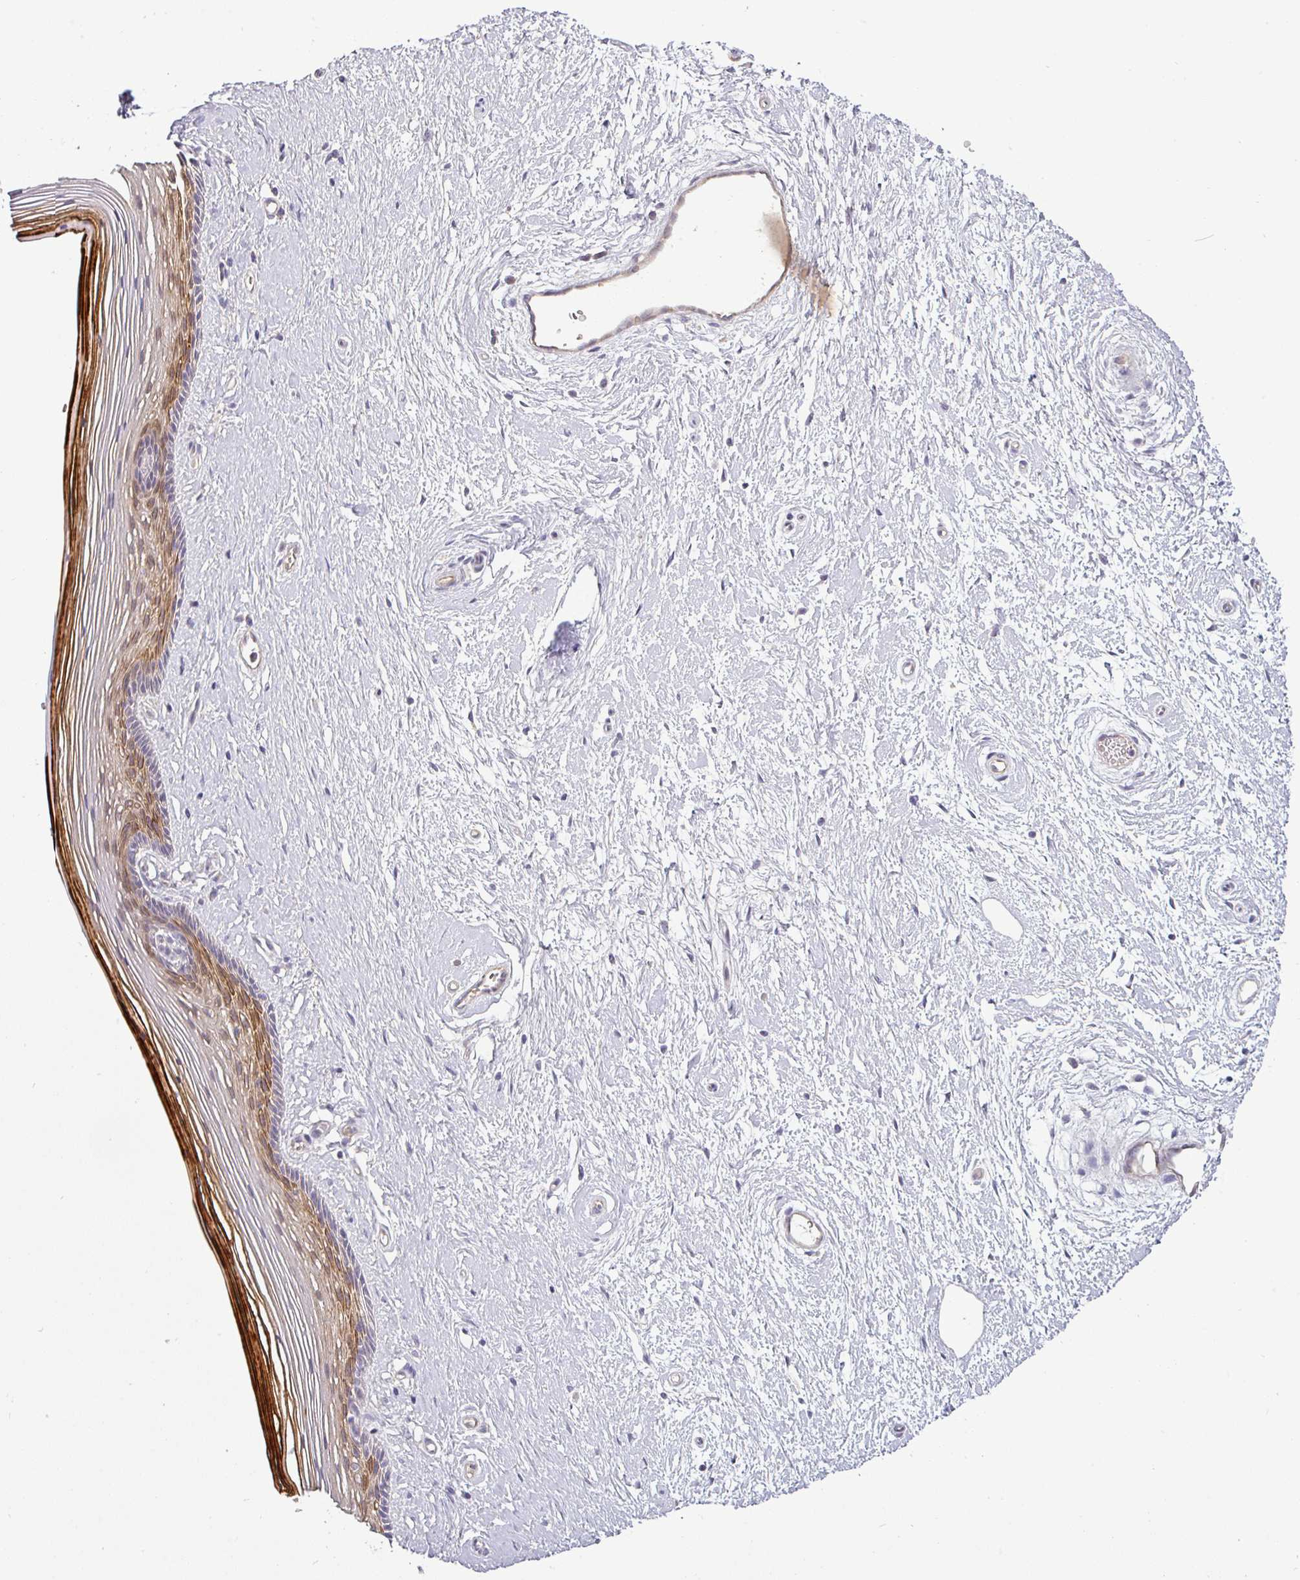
{"staining": {"intensity": "strong", "quantity": "<25%", "location": "cytoplasmic/membranous"}, "tissue": "vagina", "cell_type": "Squamous epithelial cells", "image_type": "normal", "snomed": [{"axis": "morphology", "description": "Normal tissue, NOS"}, {"axis": "topography", "description": "Vagina"}], "caption": "This micrograph reveals IHC staining of normal vagina, with medium strong cytoplasmic/membranous expression in about <25% of squamous epithelial cells.", "gene": "APOM", "patient": {"sex": "female", "age": 46}}